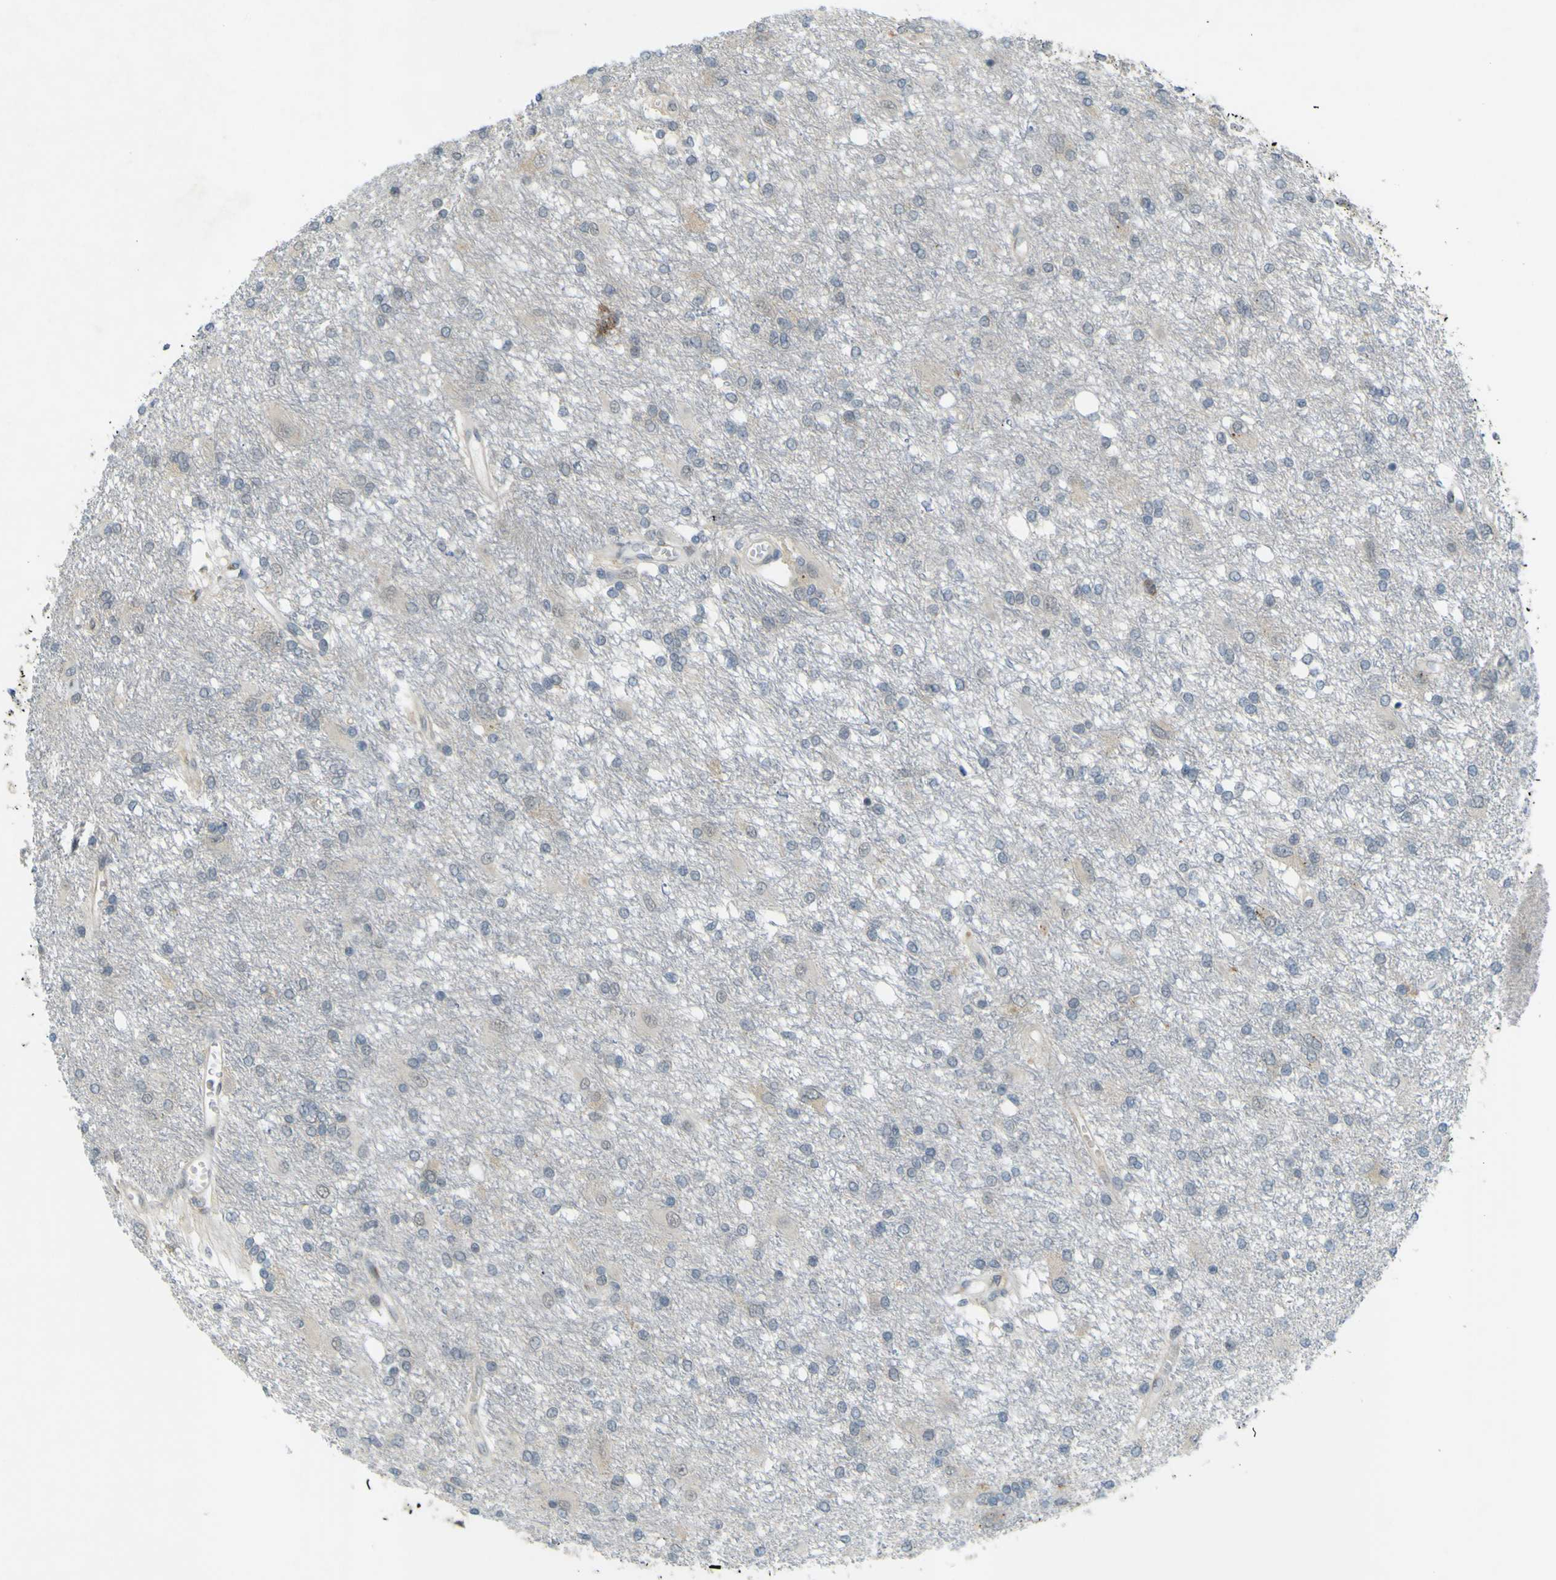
{"staining": {"intensity": "negative", "quantity": "none", "location": "none"}, "tissue": "glioma", "cell_type": "Tumor cells", "image_type": "cancer", "snomed": [{"axis": "morphology", "description": "Glioma, malignant, High grade"}, {"axis": "topography", "description": "Brain"}], "caption": "Human malignant high-grade glioma stained for a protein using IHC reveals no positivity in tumor cells.", "gene": "IGF2R", "patient": {"sex": "female", "age": 59}}